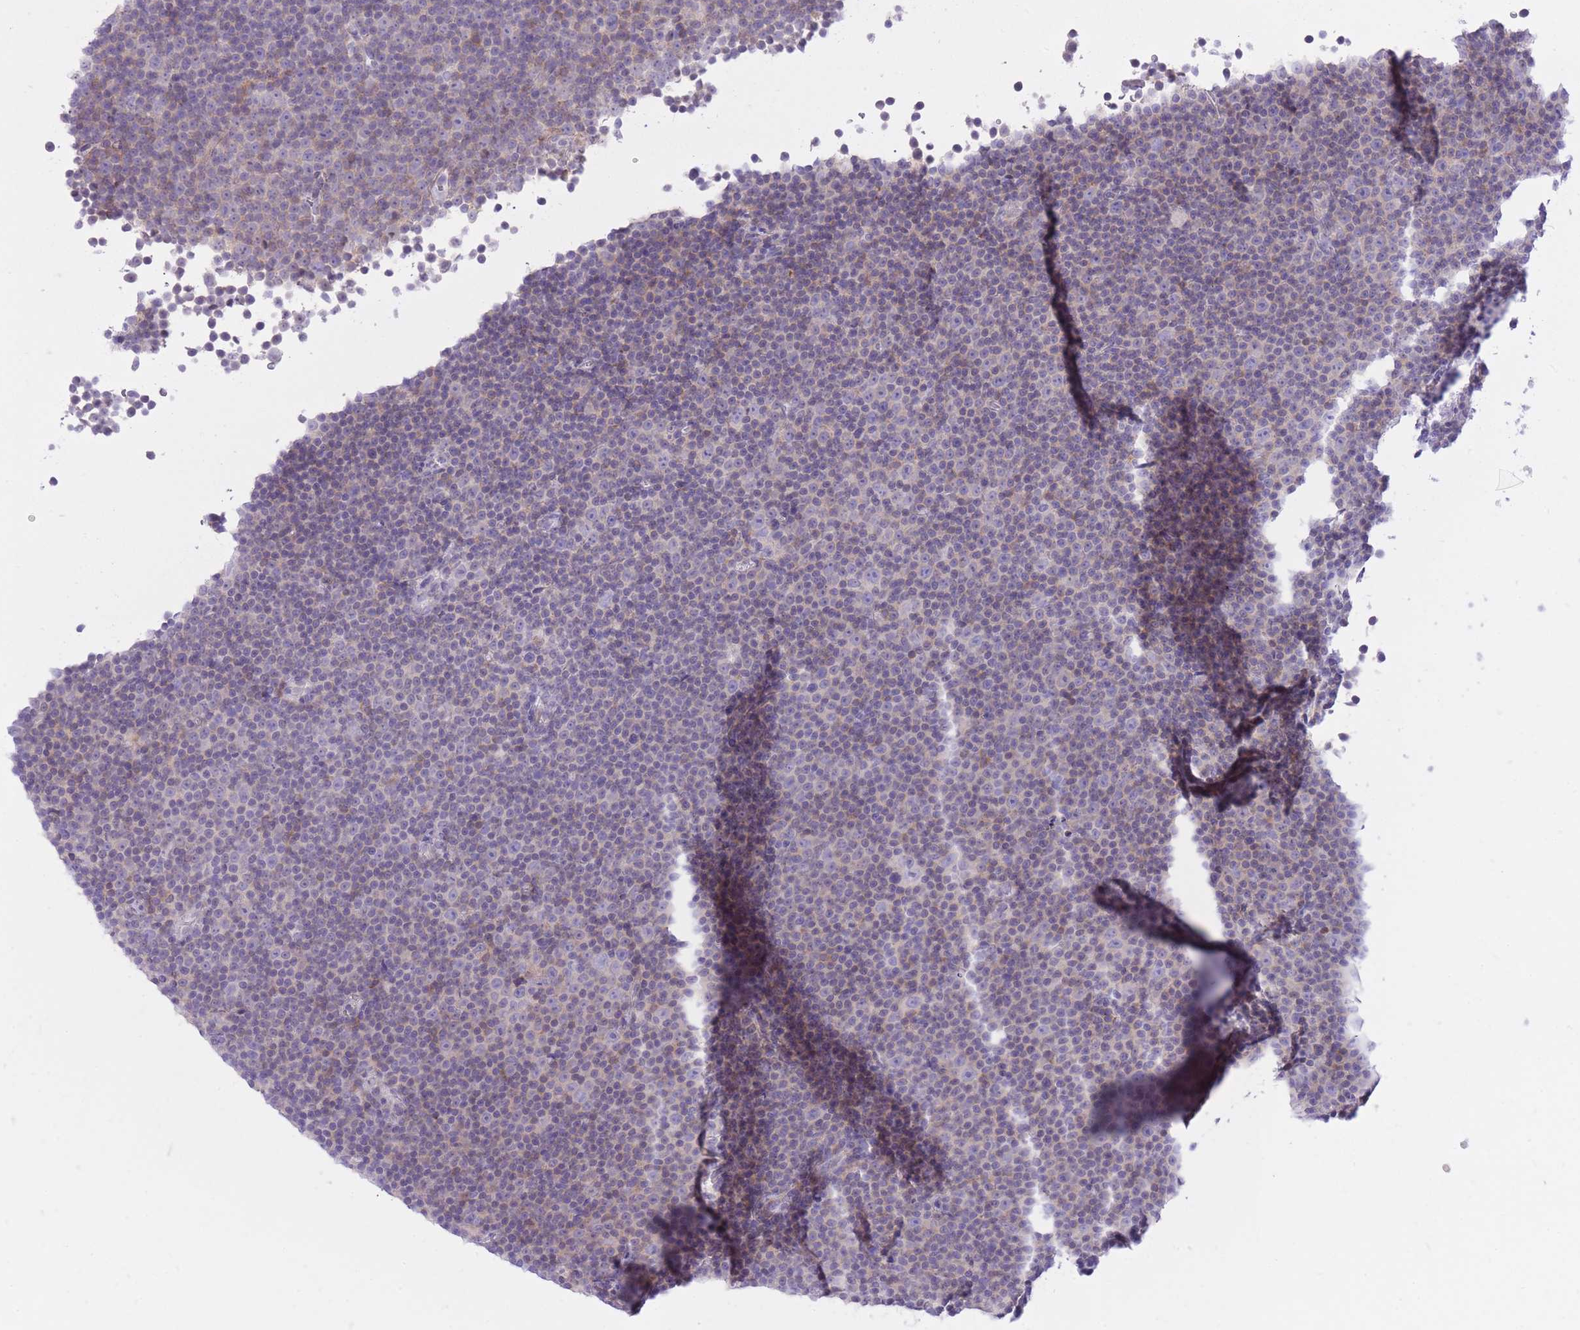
{"staining": {"intensity": "negative", "quantity": "none", "location": "none"}, "tissue": "lymphoma", "cell_type": "Tumor cells", "image_type": "cancer", "snomed": [{"axis": "morphology", "description": "Malignant lymphoma, non-Hodgkin's type, Low grade"}, {"axis": "topography", "description": "Lymph node"}], "caption": "A high-resolution photomicrograph shows IHC staining of malignant lymphoma, non-Hodgkin's type (low-grade), which demonstrates no significant staining in tumor cells.", "gene": "DENND2D", "patient": {"sex": "female", "age": 67}}